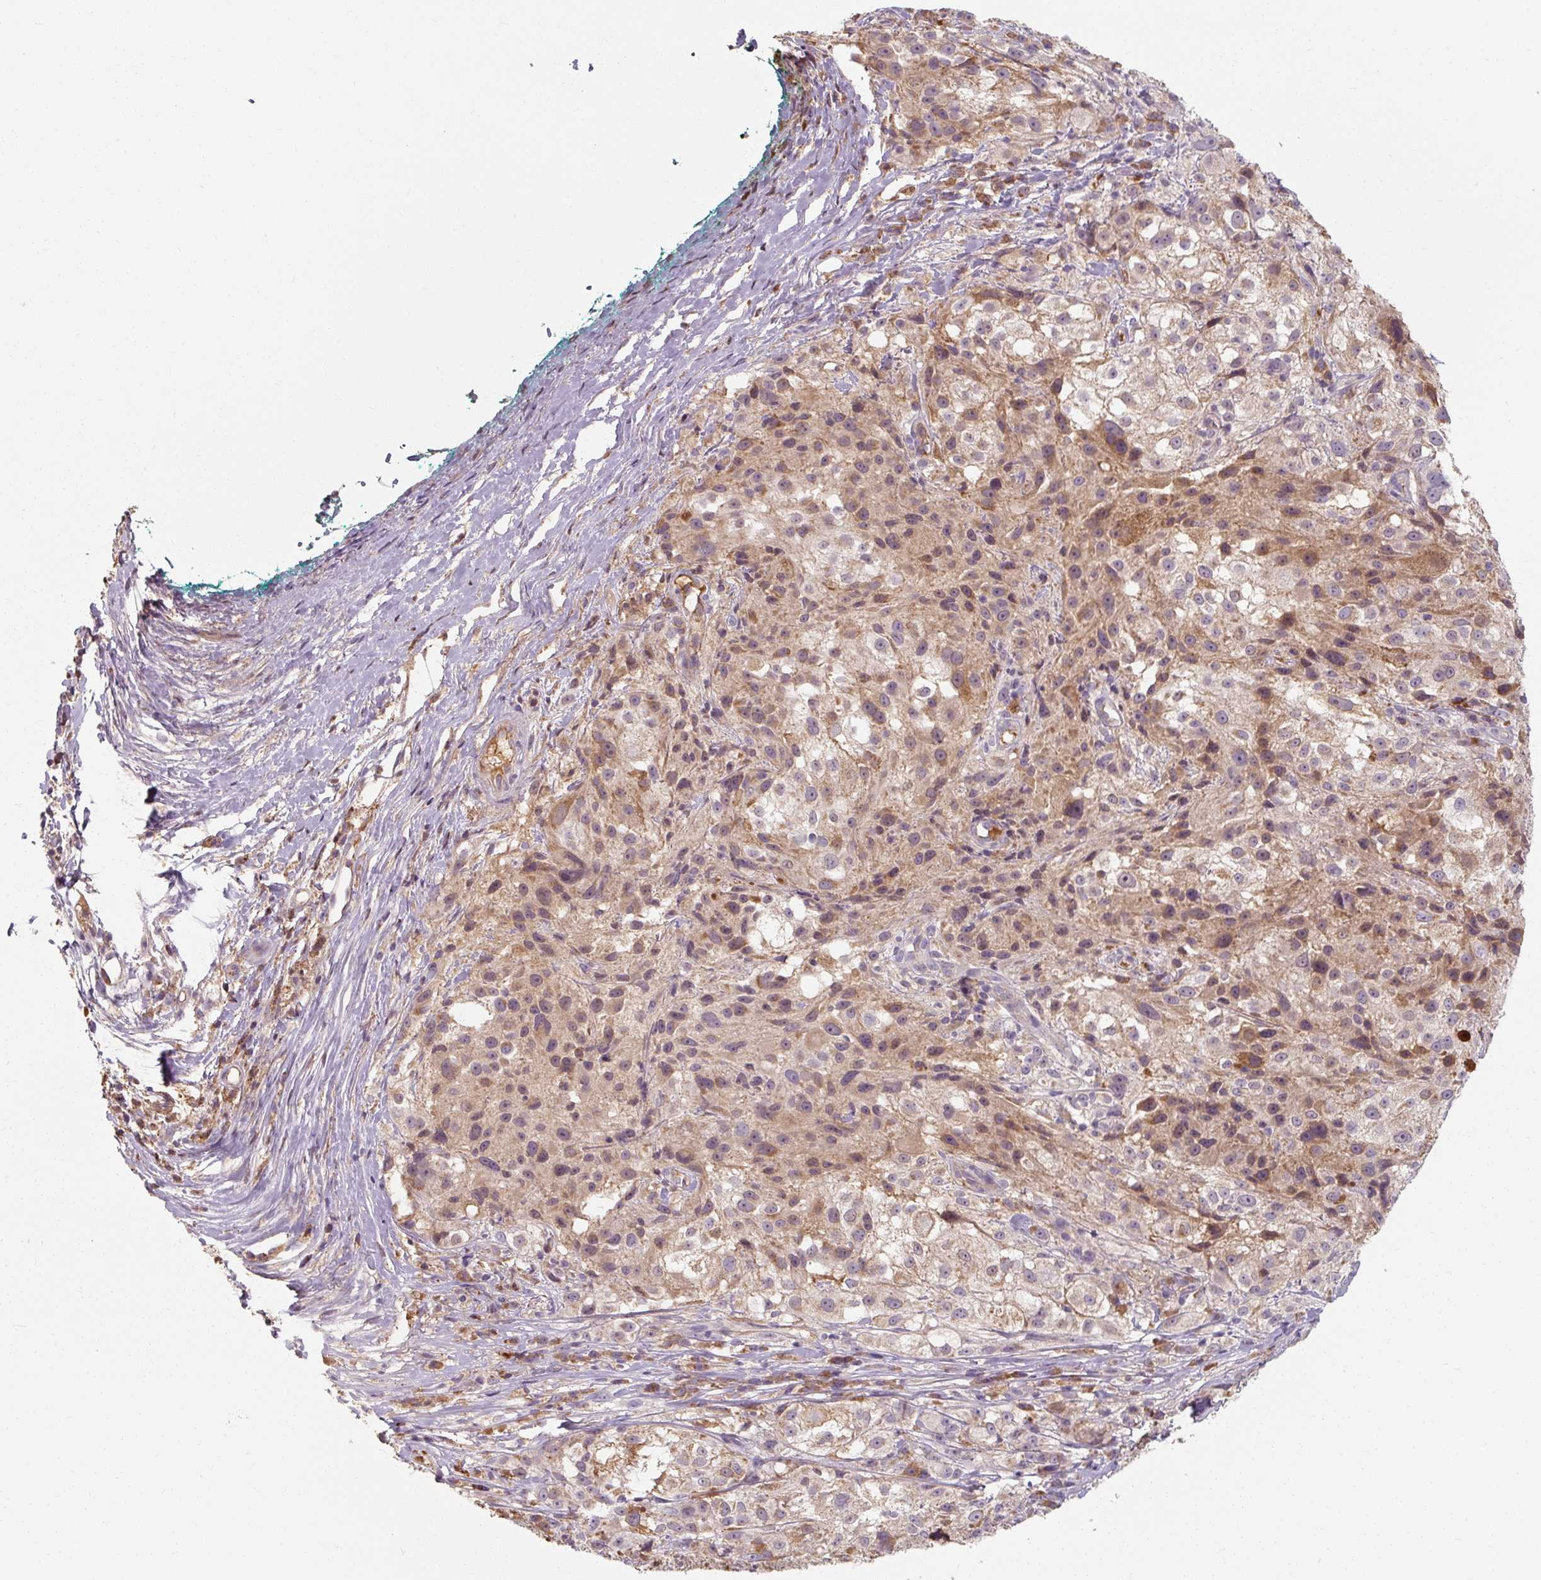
{"staining": {"intensity": "moderate", "quantity": "25%-75%", "location": "cytoplasmic/membranous"}, "tissue": "melanoma", "cell_type": "Tumor cells", "image_type": "cancer", "snomed": [{"axis": "morphology", "description": "Necrosis, NOS"}, {"axis": "morphology", "description": "Malignant melanoma, NOS"}, {"axis": "topography", "description": "Skin"}], "caption": "A brown stain labels moderate cytoplasmic/membranous staining of a protein in human melanoma tumor cells.", "gene": "TSEN54", "patient": {"sex": "female", "age": 87}}